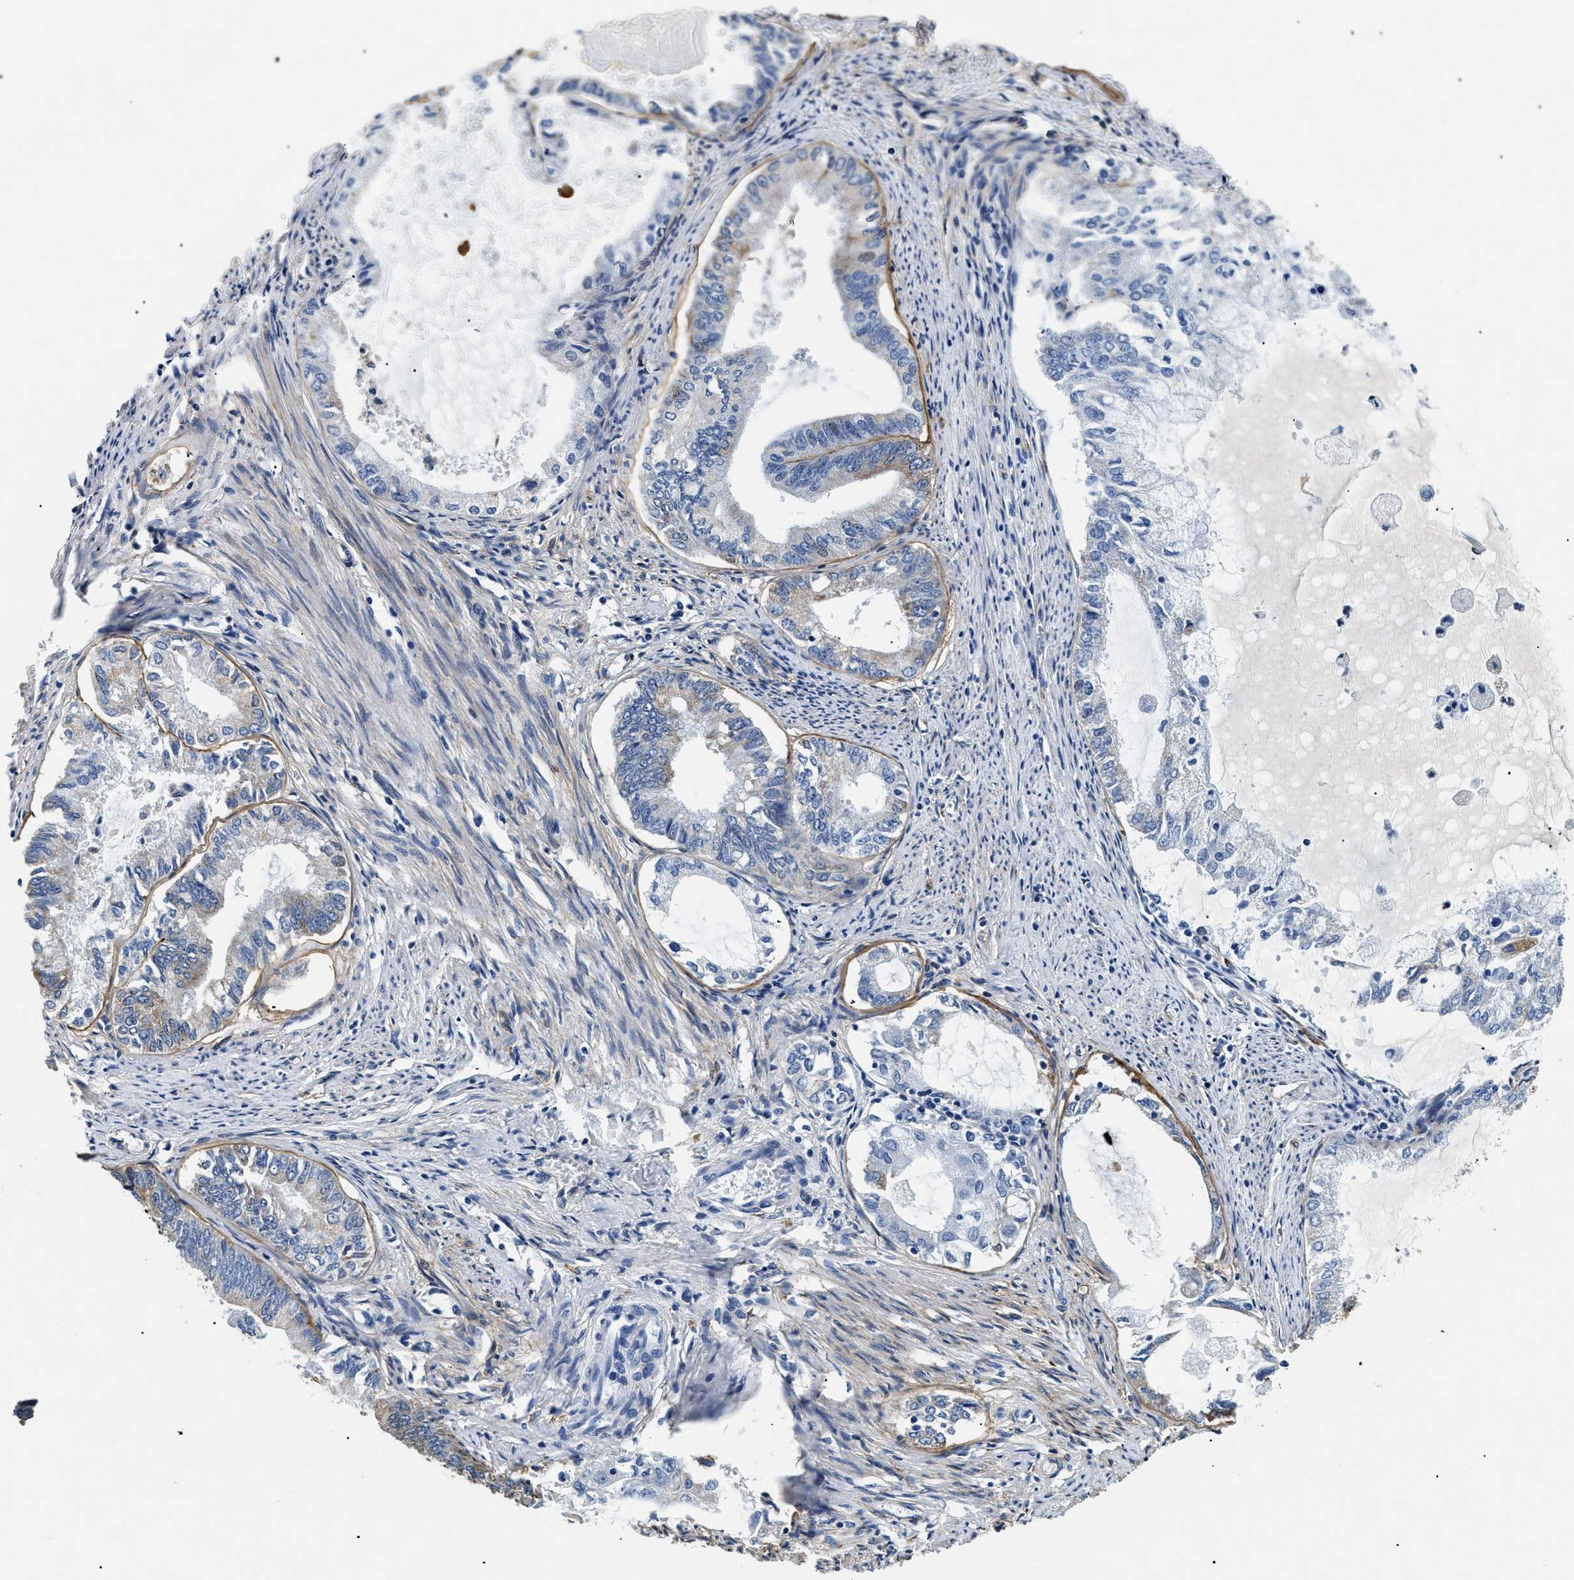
{"staining": {"intensity": "weak", "quantity": "<25%", "location": "cytoplasmic/membranous"}, "tissue": "endometrial cancer", "cell_type": "Tumor cells", "image_type": "cancer", "snomed": [{"axis": "morphology", "description": "Adenocarcinoma, NOS"}, {"axis": "topography", "description": "Endometrium"}], "caption": "Human endometrial adenocarcinoma stained for a protein using immunohistochemistry (IHC) shows no positivity in tumor cells.", "gene": "LAMA3", "patient": {"sex": "female", "age": 86}}